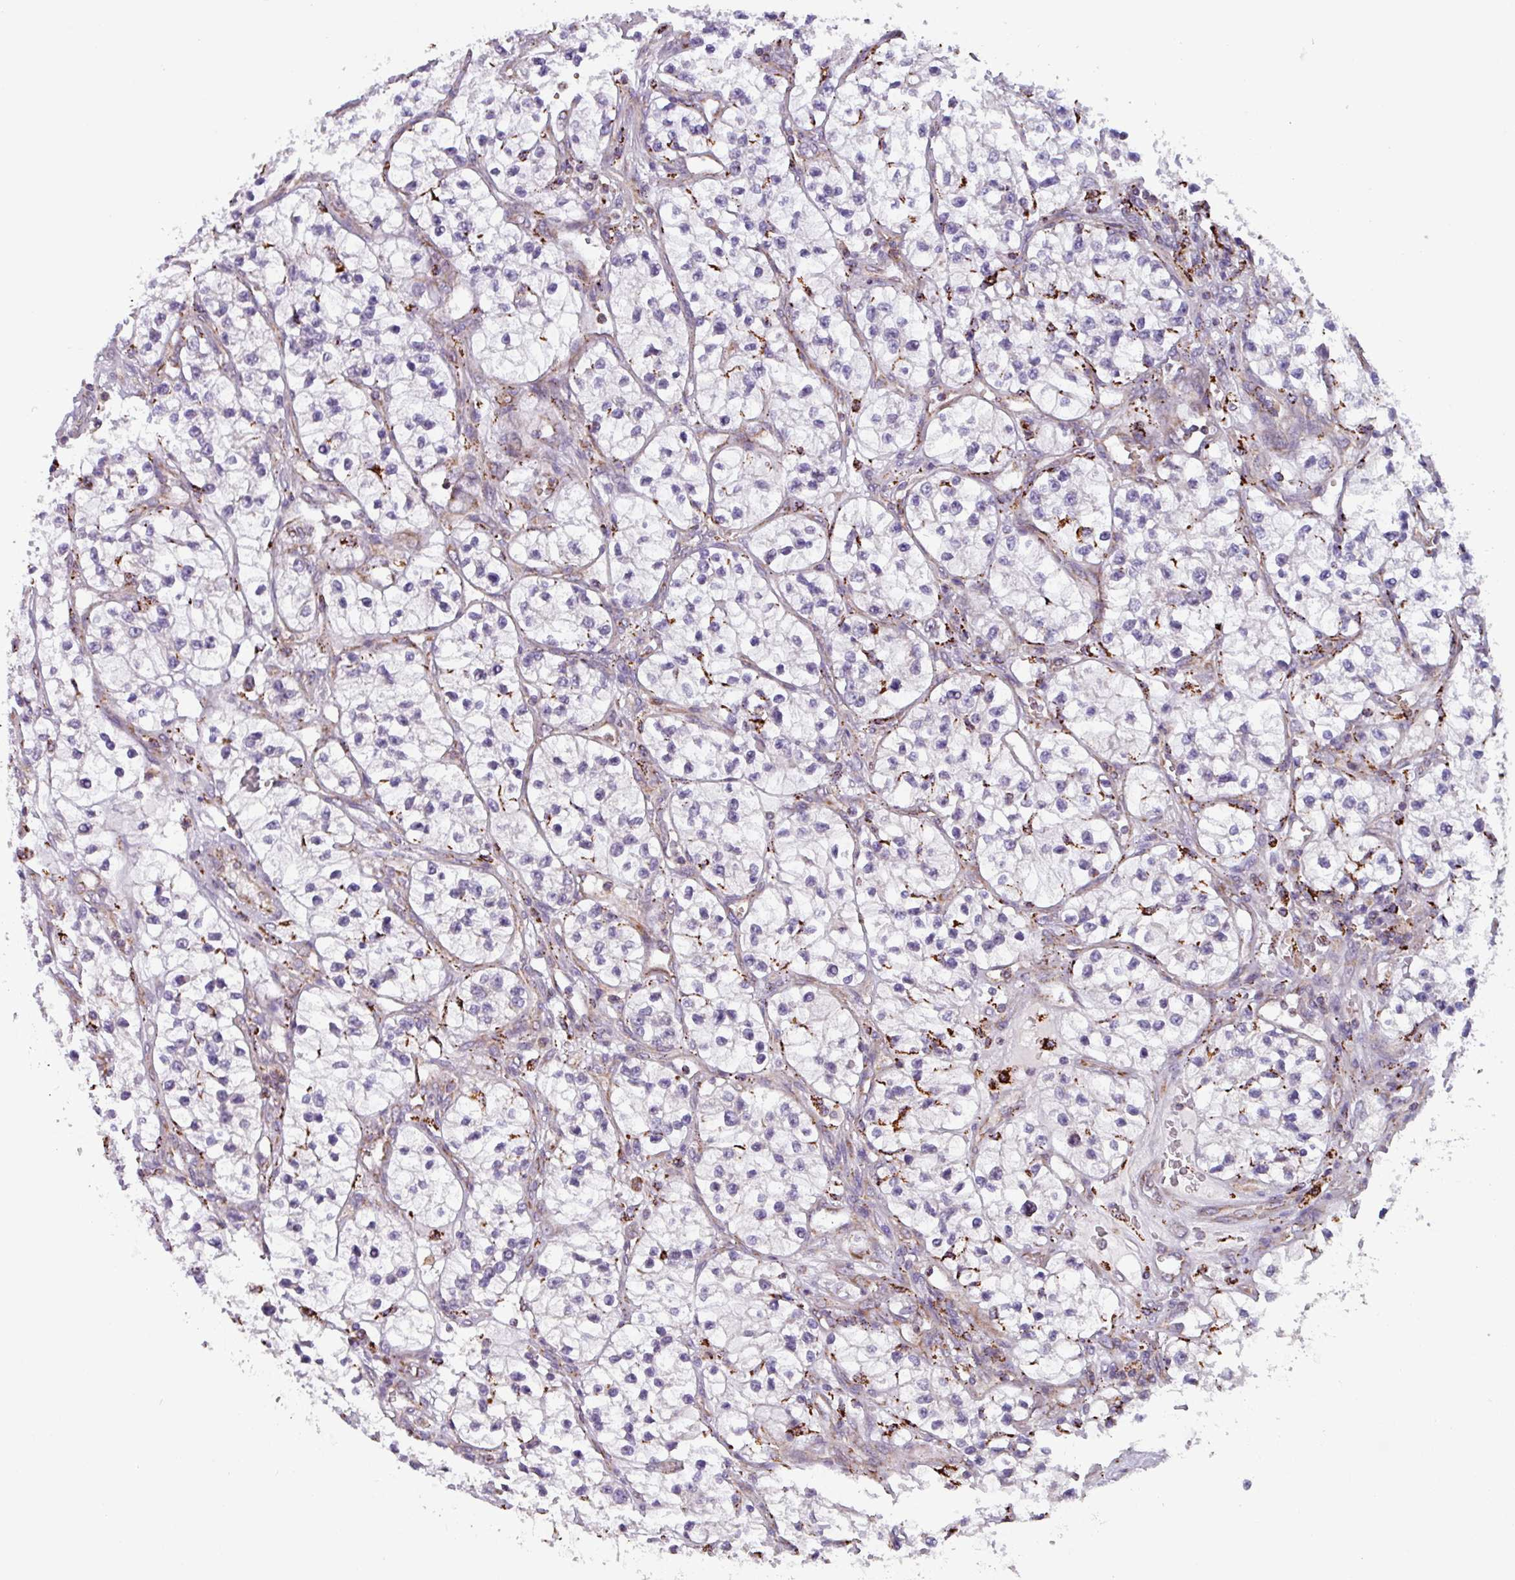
{"staining": {"intensity": "negative", "quantity": "none", "location": "none"}, "tissue": "renal cancer", "cell_type": "Tumor cells", "image_type": "cancer", "snomed": [{"axis": "morphology", "description": "Adenocarcinoma, NOS"}, {"axis": "topography", "description": "Kidney"}], "caption": "IHC histopathology image of adenocarcinoma (renal) stained for a protein (brown), which demonstrates no expression in tumor cells.", "gene": "AKIRIN1", "patient": {"sex": "female", "age": 57}}